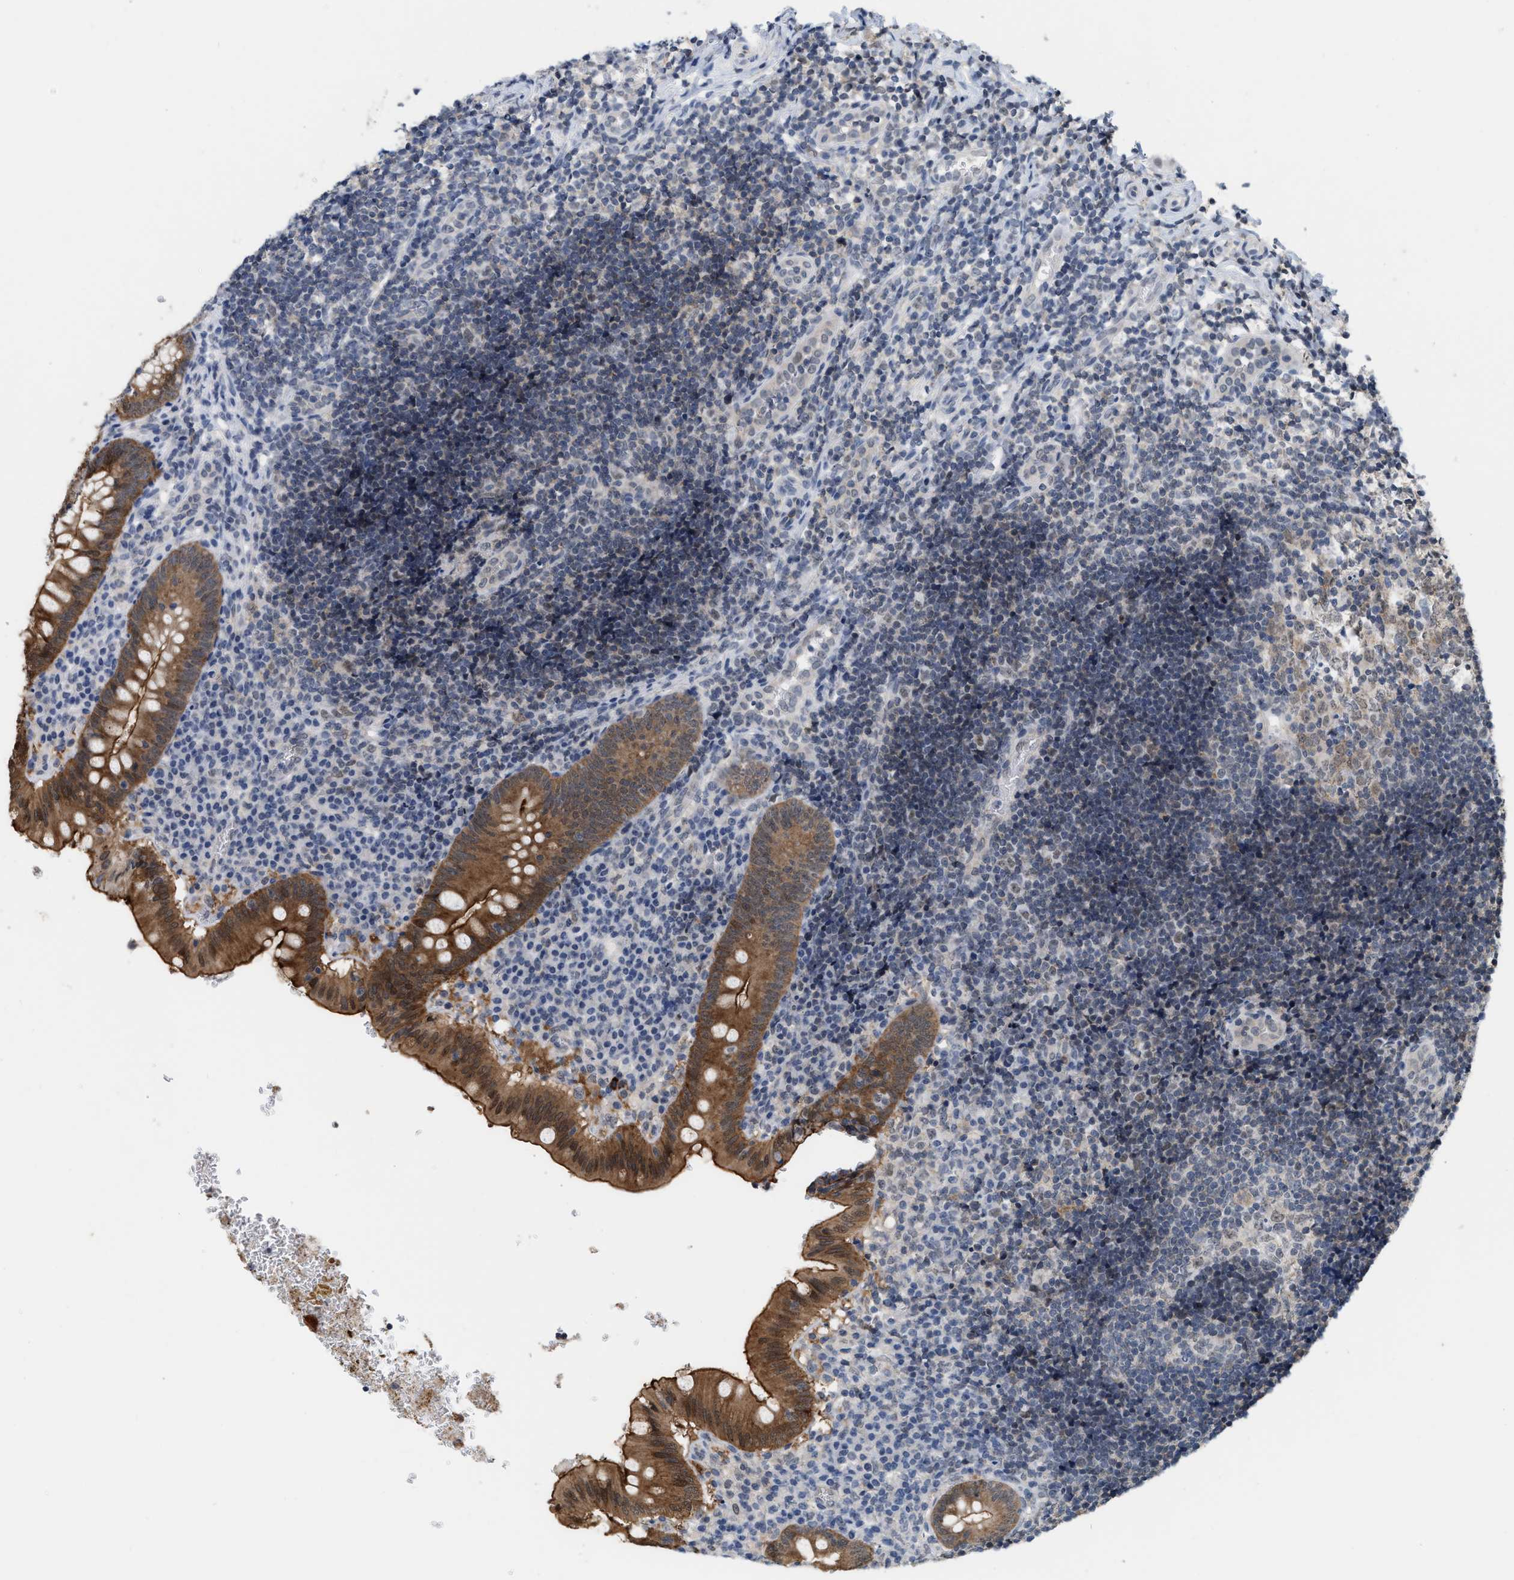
{"staining": {"intensity": "strong", "quantity": ">75%", "location": "cytoplasmic/membranous,nuclear"}, "tissue": "appendix", "cell_type": "Glandular cells", "image_type": "normal", "snomed": [{"axis": "morphology", "description": "Normal tissue, NOS"}, {"axis": "topography", "description": "Appendix"}], "caption": "The histopathology image reveals immunohistochemical staining of normal appendix. There is strong cytoplasmic/membranous,nuclear expression is identified in approximately >75% of glandular cells. Using DAB (3,3'-diaminobenzidine) (brown) and hematoxylin (blue) stains, captured at high magnification using brightfield microscopy.", "gene": "BAIAP2L1", "patient": {"sex": "male", "age": 8}}